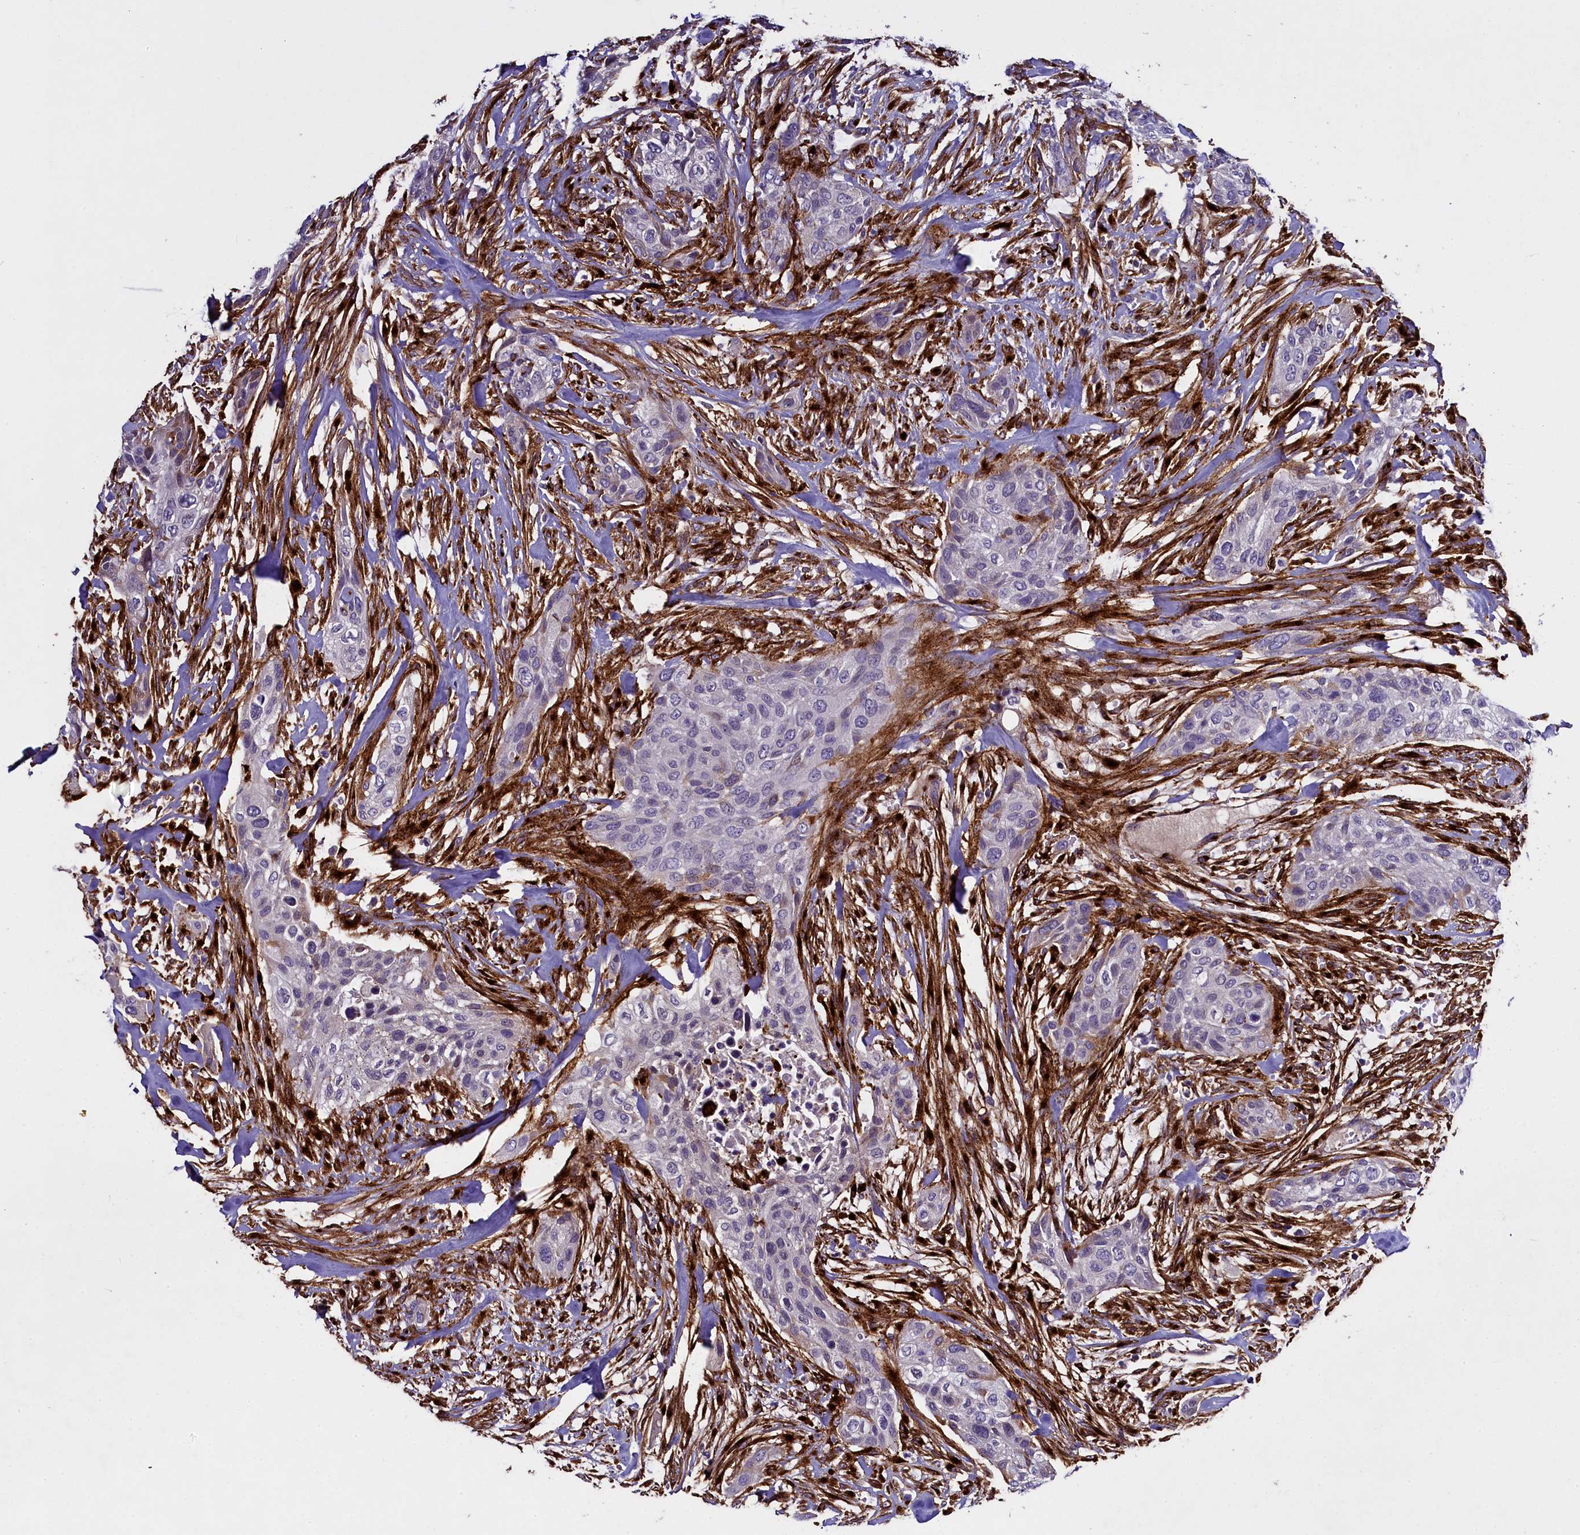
{"staining": {"intensity": "negative", "quantity": "none", "location": "none"}, "tissue": "urothelial cancer", "cell_type": "Tumor cells", "image_type": "cancer", "snomed": [{"axis": "morphology", "description": "Urothelial carcinoma, High grade"}, {"axis": "topography", "description": "Urinary bladder"}], "caption": "Protein analysis of urothelial cancer displays no significant staining in tumor cells. (DAB (3,3'-diaminobenzidine) immunohistochemistry, high magnification).", "gene": "MRC2", "patient": {"sex": "male", "age": 35}}